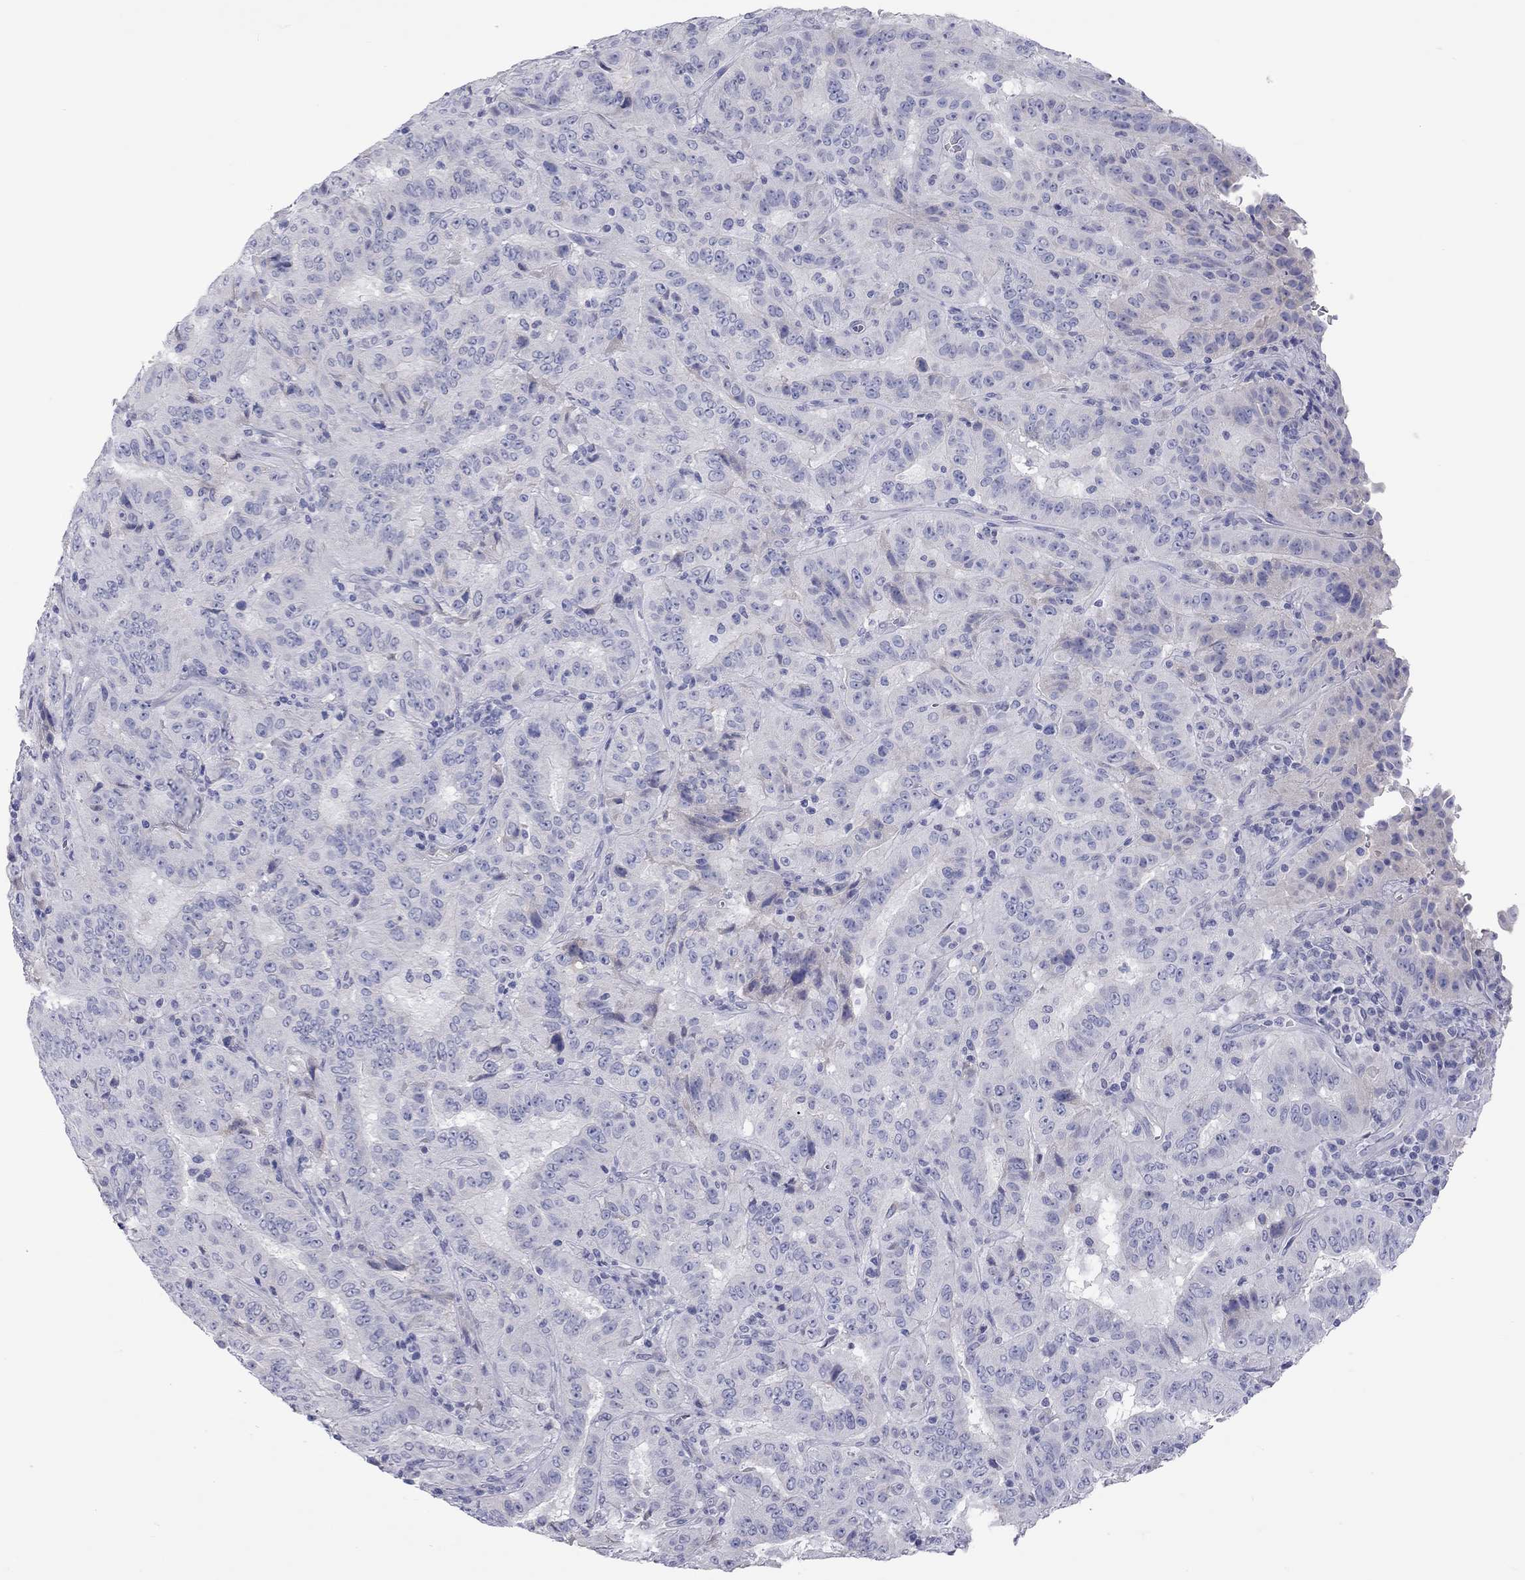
{"staining": {"intensity": "negative", "quantity": "none", "location": "none"}, "tissue": "pancreatic cancer", "cell_type": "Tumor cells", "image_type": "cancer", "snomed": [{"axis": "morphology", "description": "Adenocarcinoma, NOS"}, {"axis": "topography", "description": "Pancreas"}], "caption": "Tumor cells are negative for protein expression in human pancreatic cancer (adenocarcinoma).", "gene": "ST7L", "patient": {"sex": "male", "age": 63}}